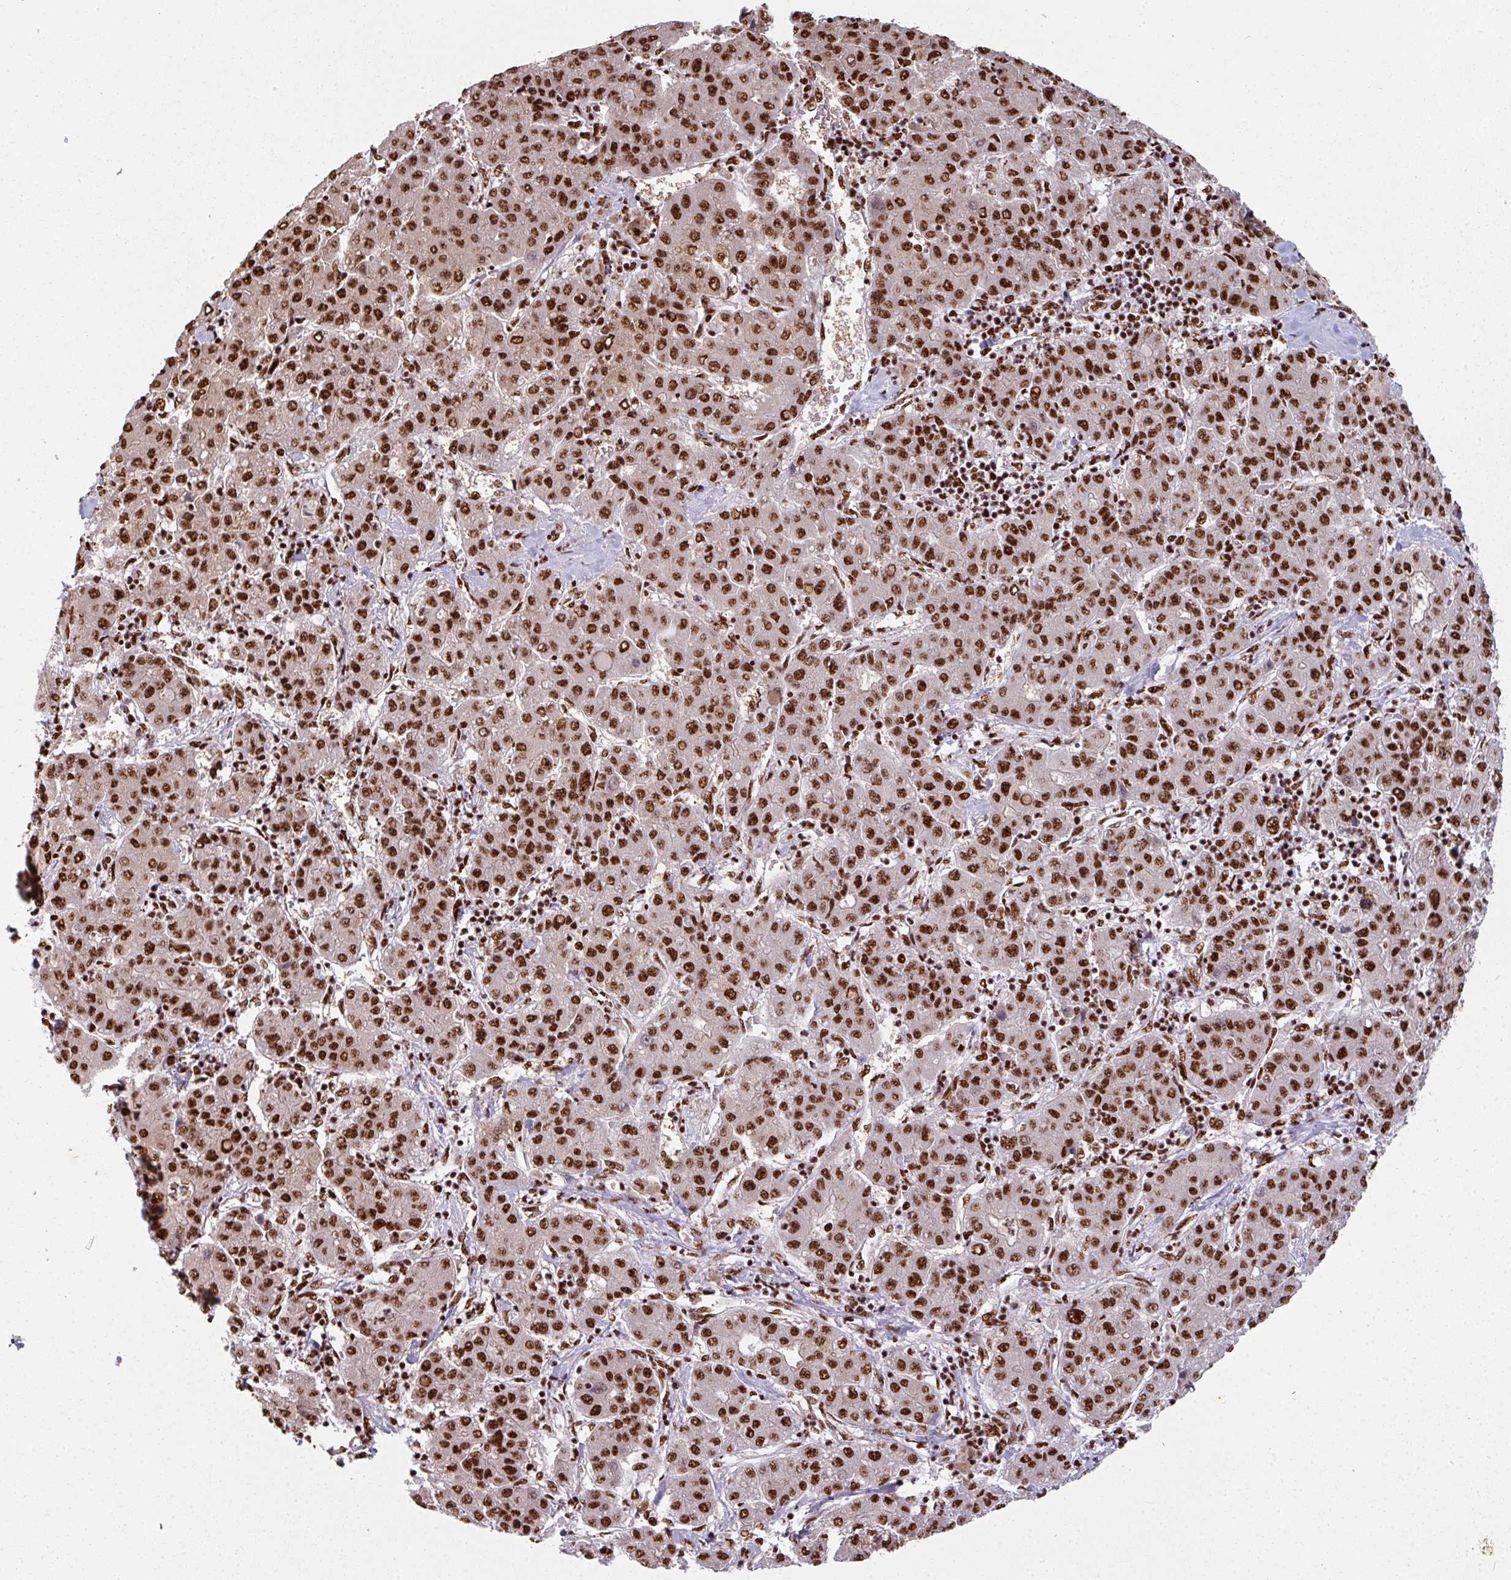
{"staining": {"intensity": "strong", "quantity": ">75%", "location": "nuclear"}, "tissue": "liver cancer", "cell_type": "Tumor cells", "image_type": "cancer", "snomed": [{"axis": "morphology", "description": "Carcinoma, Hepatocellular, NOS"}, {"axis": "topography", "description": "Liver"}], "caption": "This is a micrograph of immunohistochemistry staining of liver hepatocellular carcinoma, which shows strong positivity in the nuclear of tumor cells.", "gene": "SIK3", "patient": {"sex": "male", "age": 65}}